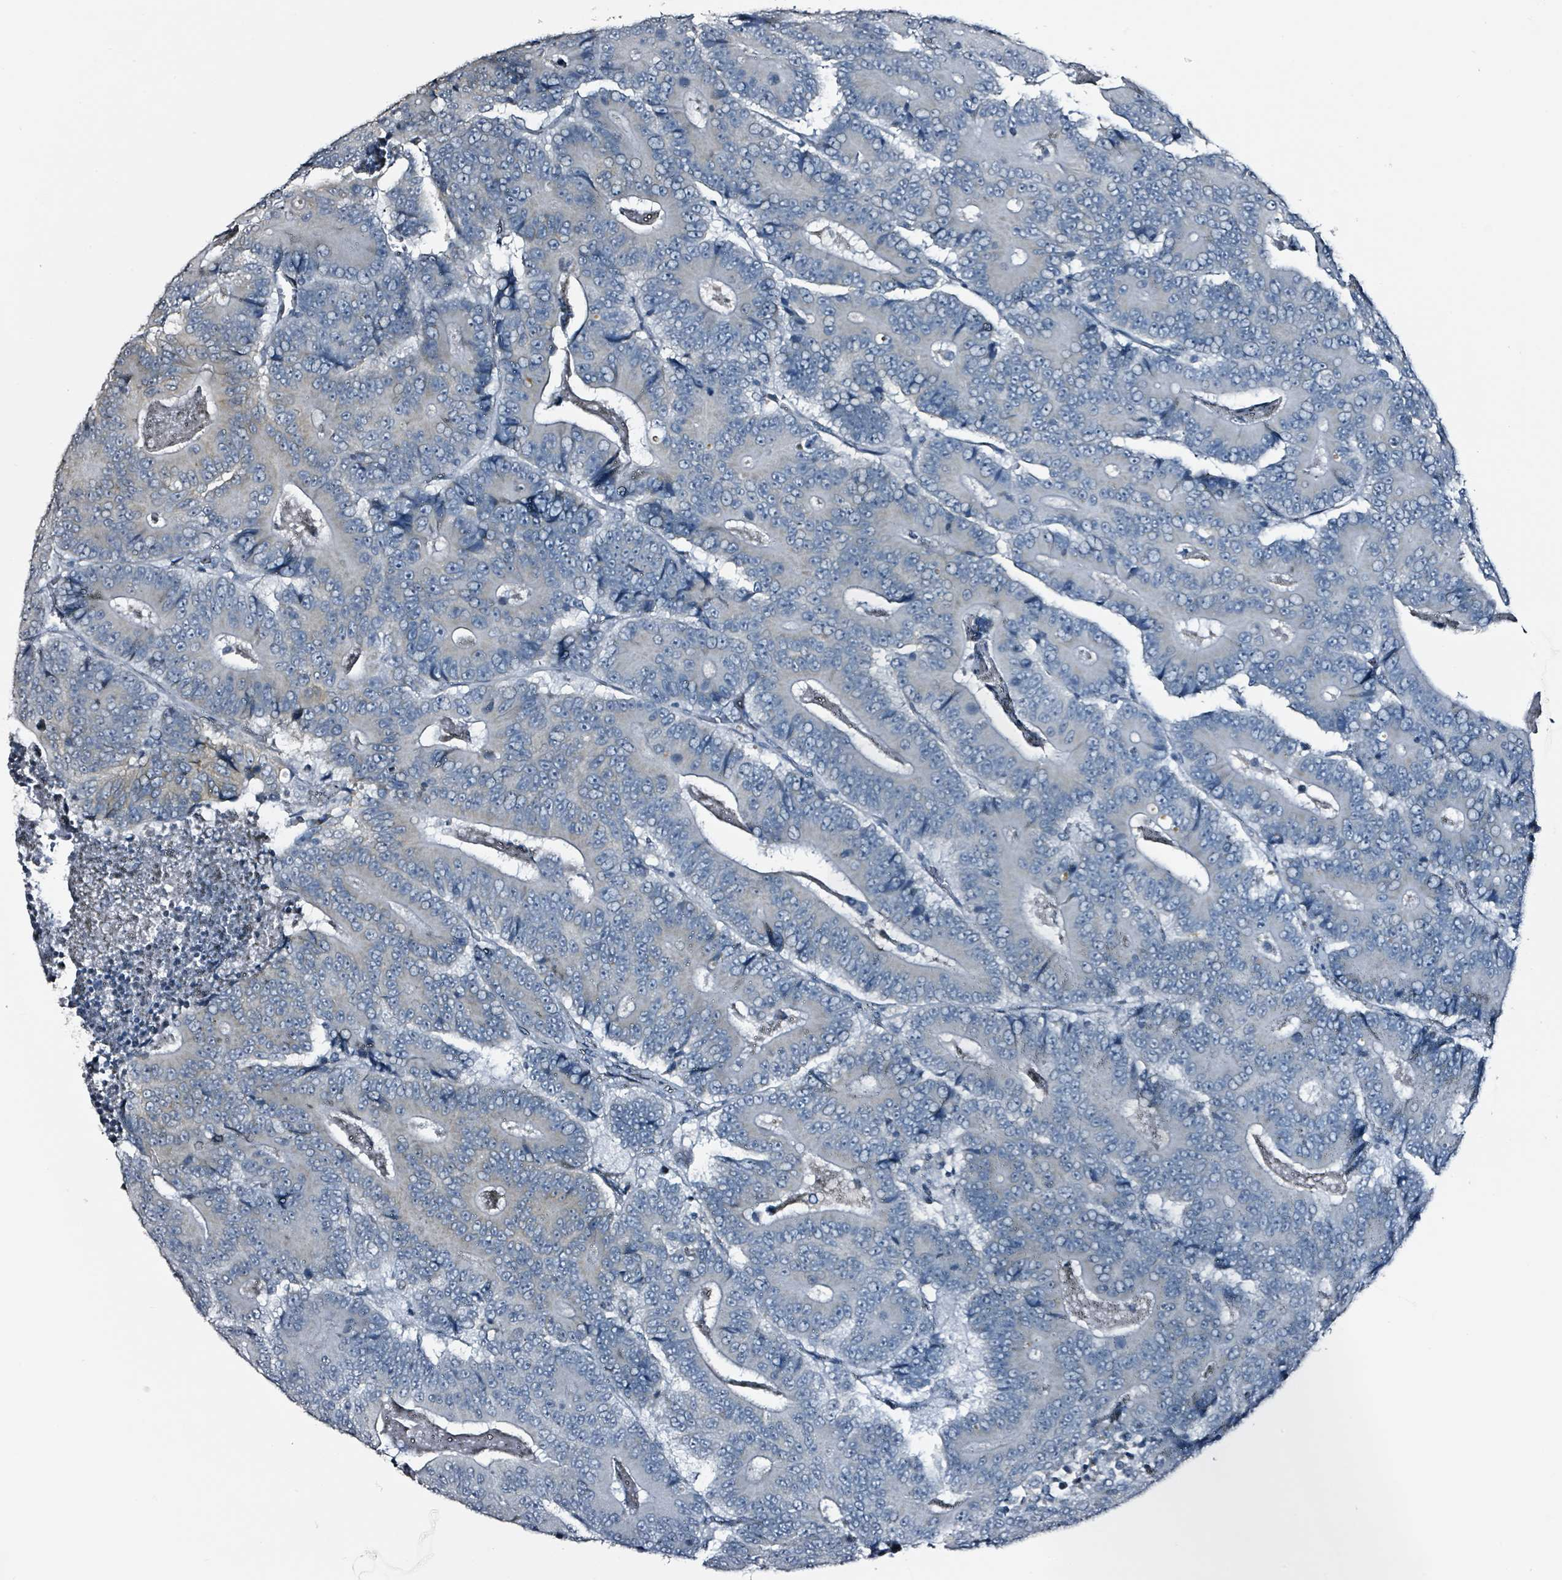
{"staining": {"intensity": "negative", "quantity": "none", "location": "none"}, "tissue": "colorectal cancer", "cell_type": "Tumor cells", "image_type": "cancer", "snomed": [{"axis": "morphology", "description": "Adenocarcinoma, NOS"}, {"axis": "topography", "description": "Colon"}], "caption": "The image reveals no significant expression in tumor cells of colorectal cancer (adenocarcinoma).", "gene": "CA9", "patient": {"sex": "male", "age": 83}}